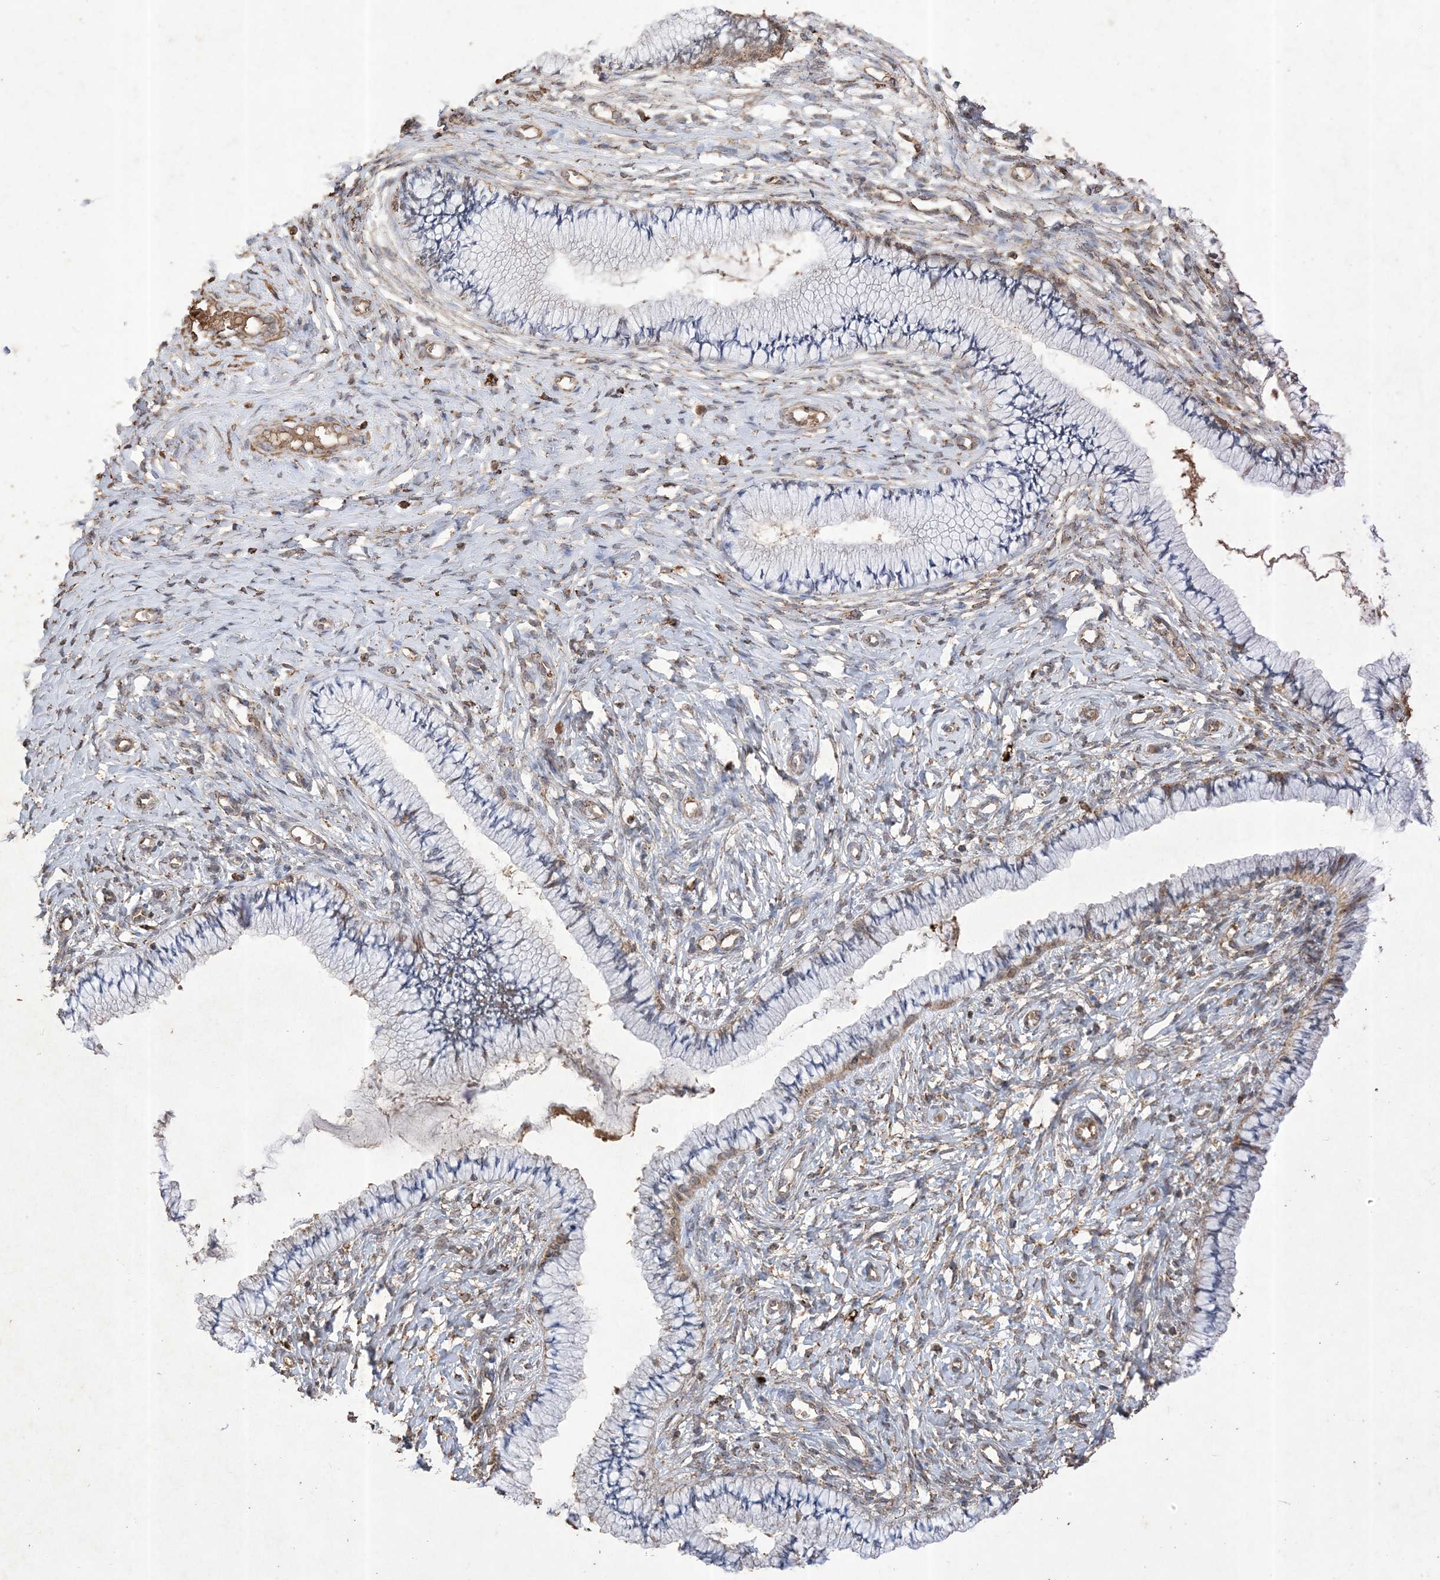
{"staining": {"intensity": "weak", "quantity": "<25%", "location": "cytoplasmic/membranous"}, "tissue": "cervix", "cell_type": "Glandular cells", "image_type": "normal", "snomed": [{"axis": "morphology", "description": "Normal tissue, NOS"}, {"axis": "topography", "description": "Cervix"}], "caption": "DAB immunohistochemical staining of unremarkable cervix exhibits no significant staining in glandular cells.", "gene": "HPS4", "patient": {"sex": "female", "age": 36}}